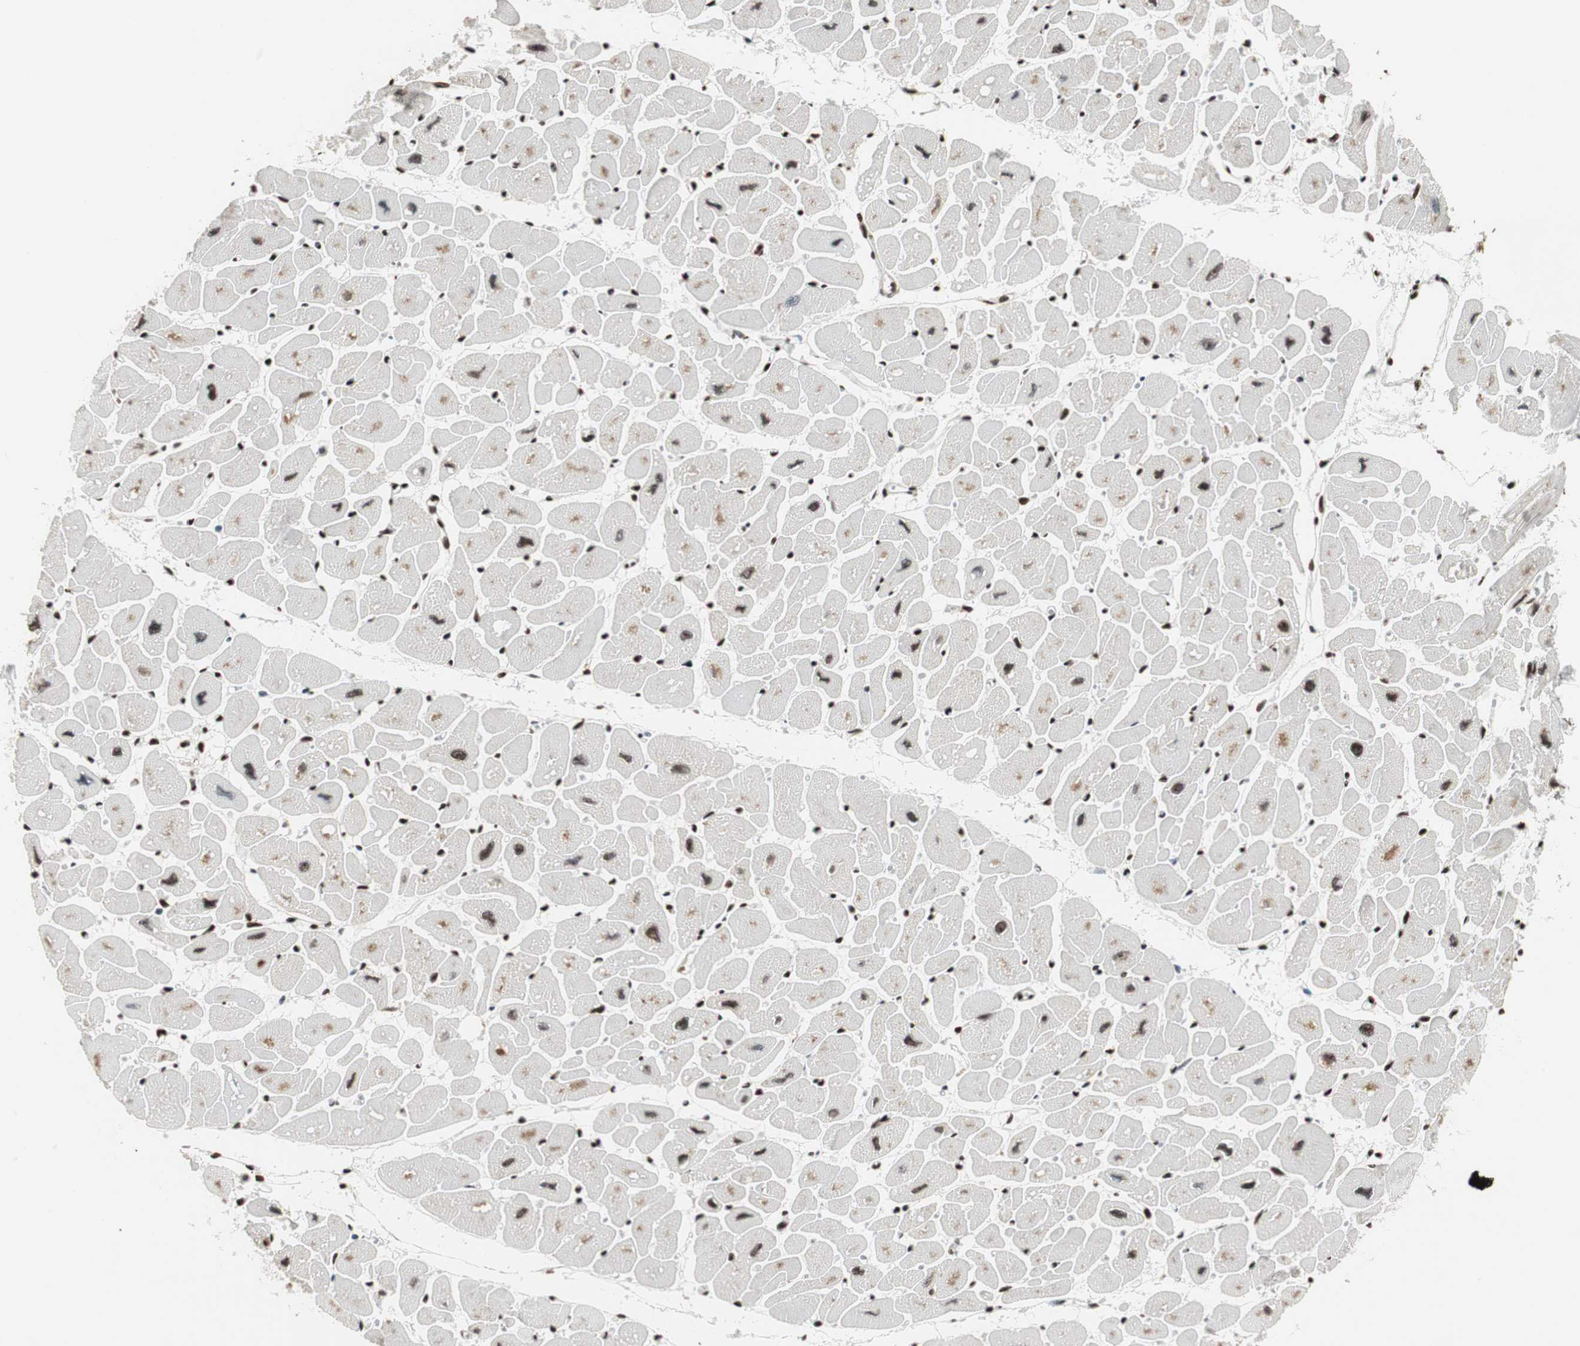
{"staining": {"intensity": "strong", "quantity": ">75%", "location": "nuclear"}, "tissue": "heart muscle", "cell_type": "Cardiomyocytes", "image_type": "normal", "snomed": [{"axis": "morphology", "description": "Normal tissue, NOS"}, {"axis": "topography", "description": "Heart"}], "caption": "Immunohistochemistry (IHC) of unremarkable heart muscle reveals high levels of strong nuclear staining in approximately >75% of cardiomyocytes. (brown staining indicates protein expression, while blue staining denotes nuclei).", "gene": "MTA2", "patient": {"sex": "female", "age": 54}}